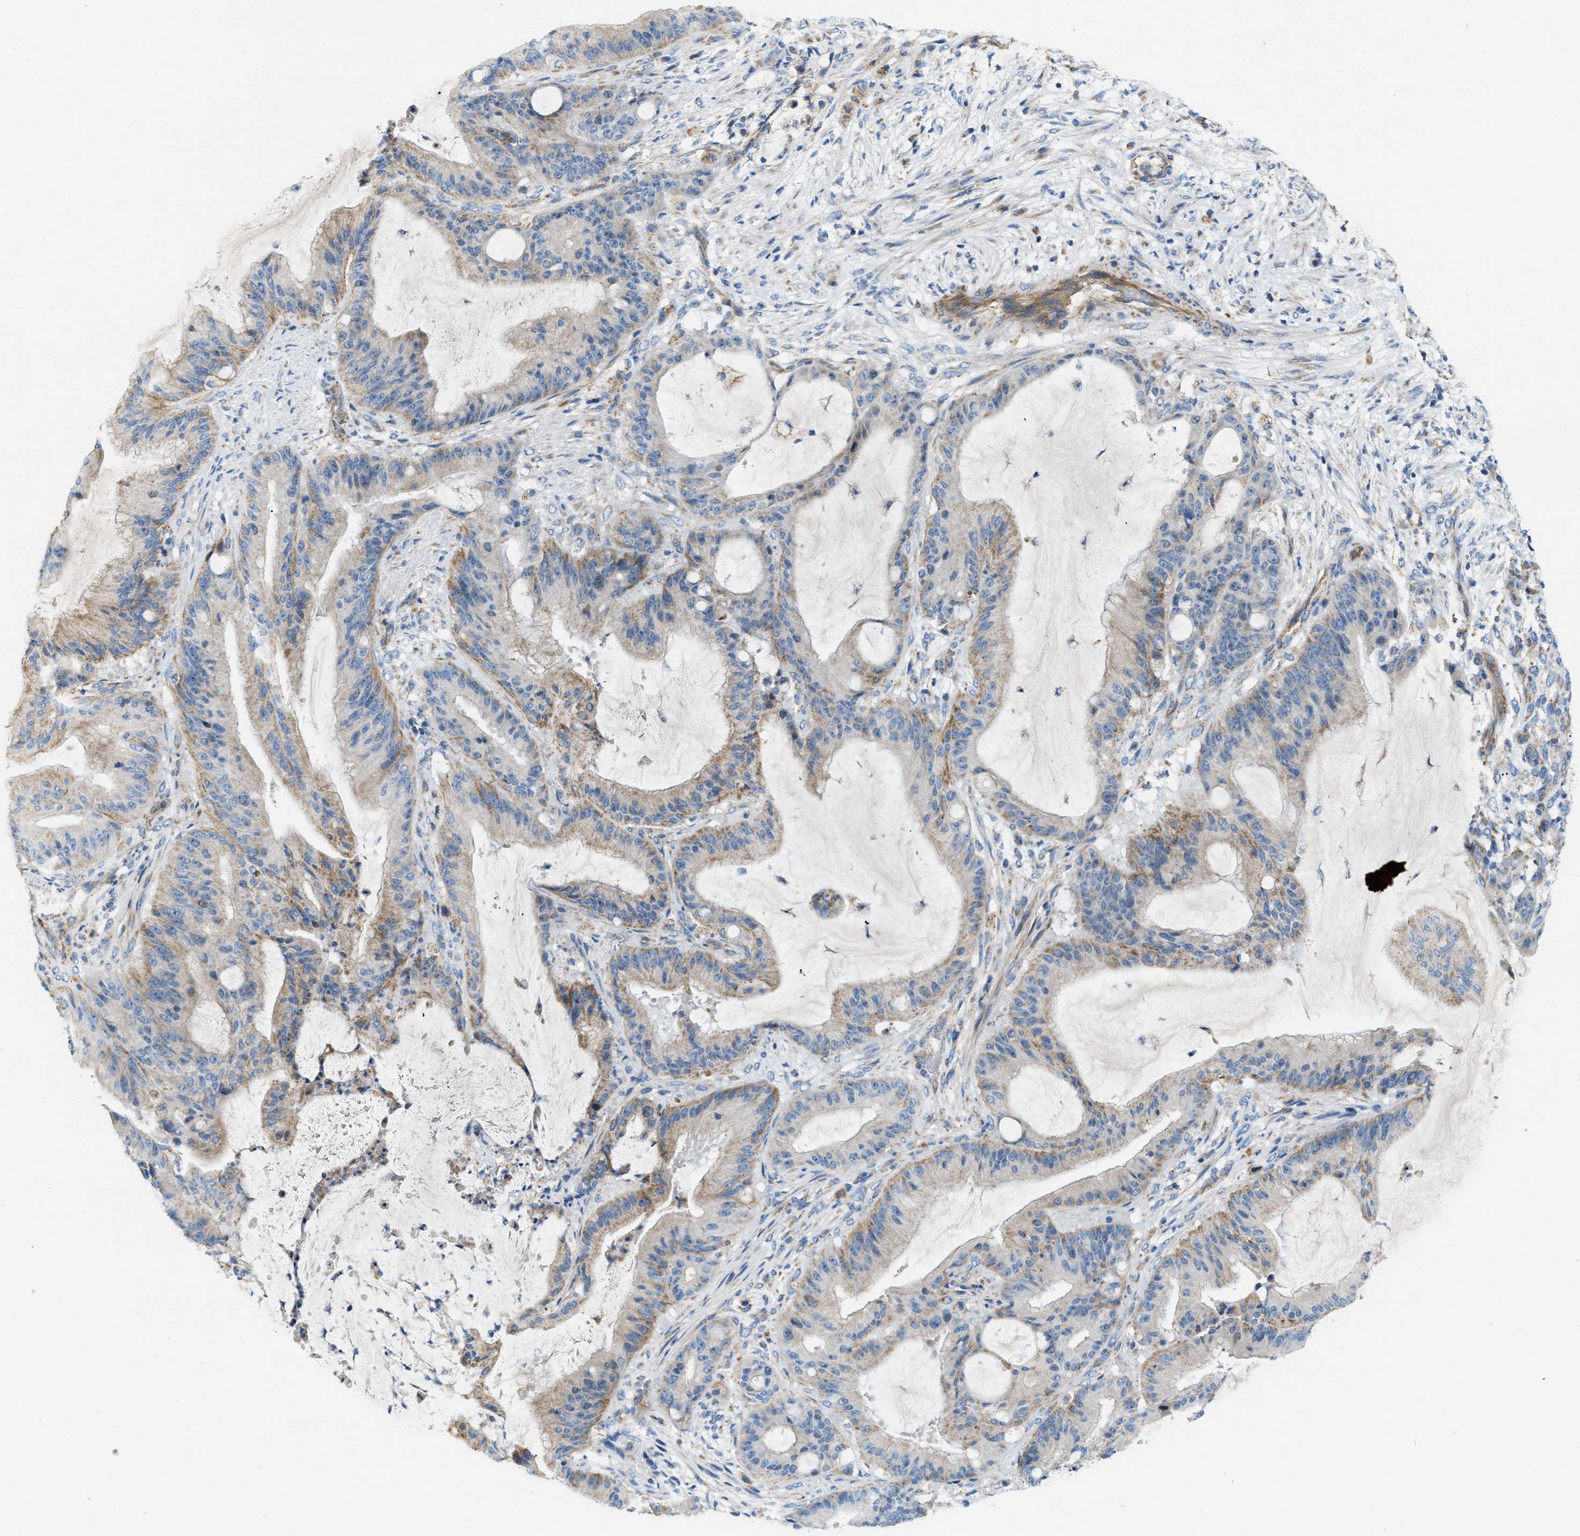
{"staining": {"intensity": "moderate", "quantity": "<25%", "location": "cytoplasmic/membranous"}, "tissue": "liver cancer", "cell_type": "Tumor cells", "image_type": "cancer", "snomed": [{"axis": "morphology", "description": "Normal tissue, NOS"}, {"axis": "morphology", "description": "Cholangiocarcinoma"}, {"axis": "topography", "description": "Liver"}, {"axis": "topography", "description": "Peripheral nerve tissue"}], "caption": "Liver cancer was stained to show a protein in brown. There is low levels of moderate cytoplasmic/membranous positivity in about <25% of tumor cells.", "gene": "JADE1", "patient": {"sex": "female", "age": 73}}